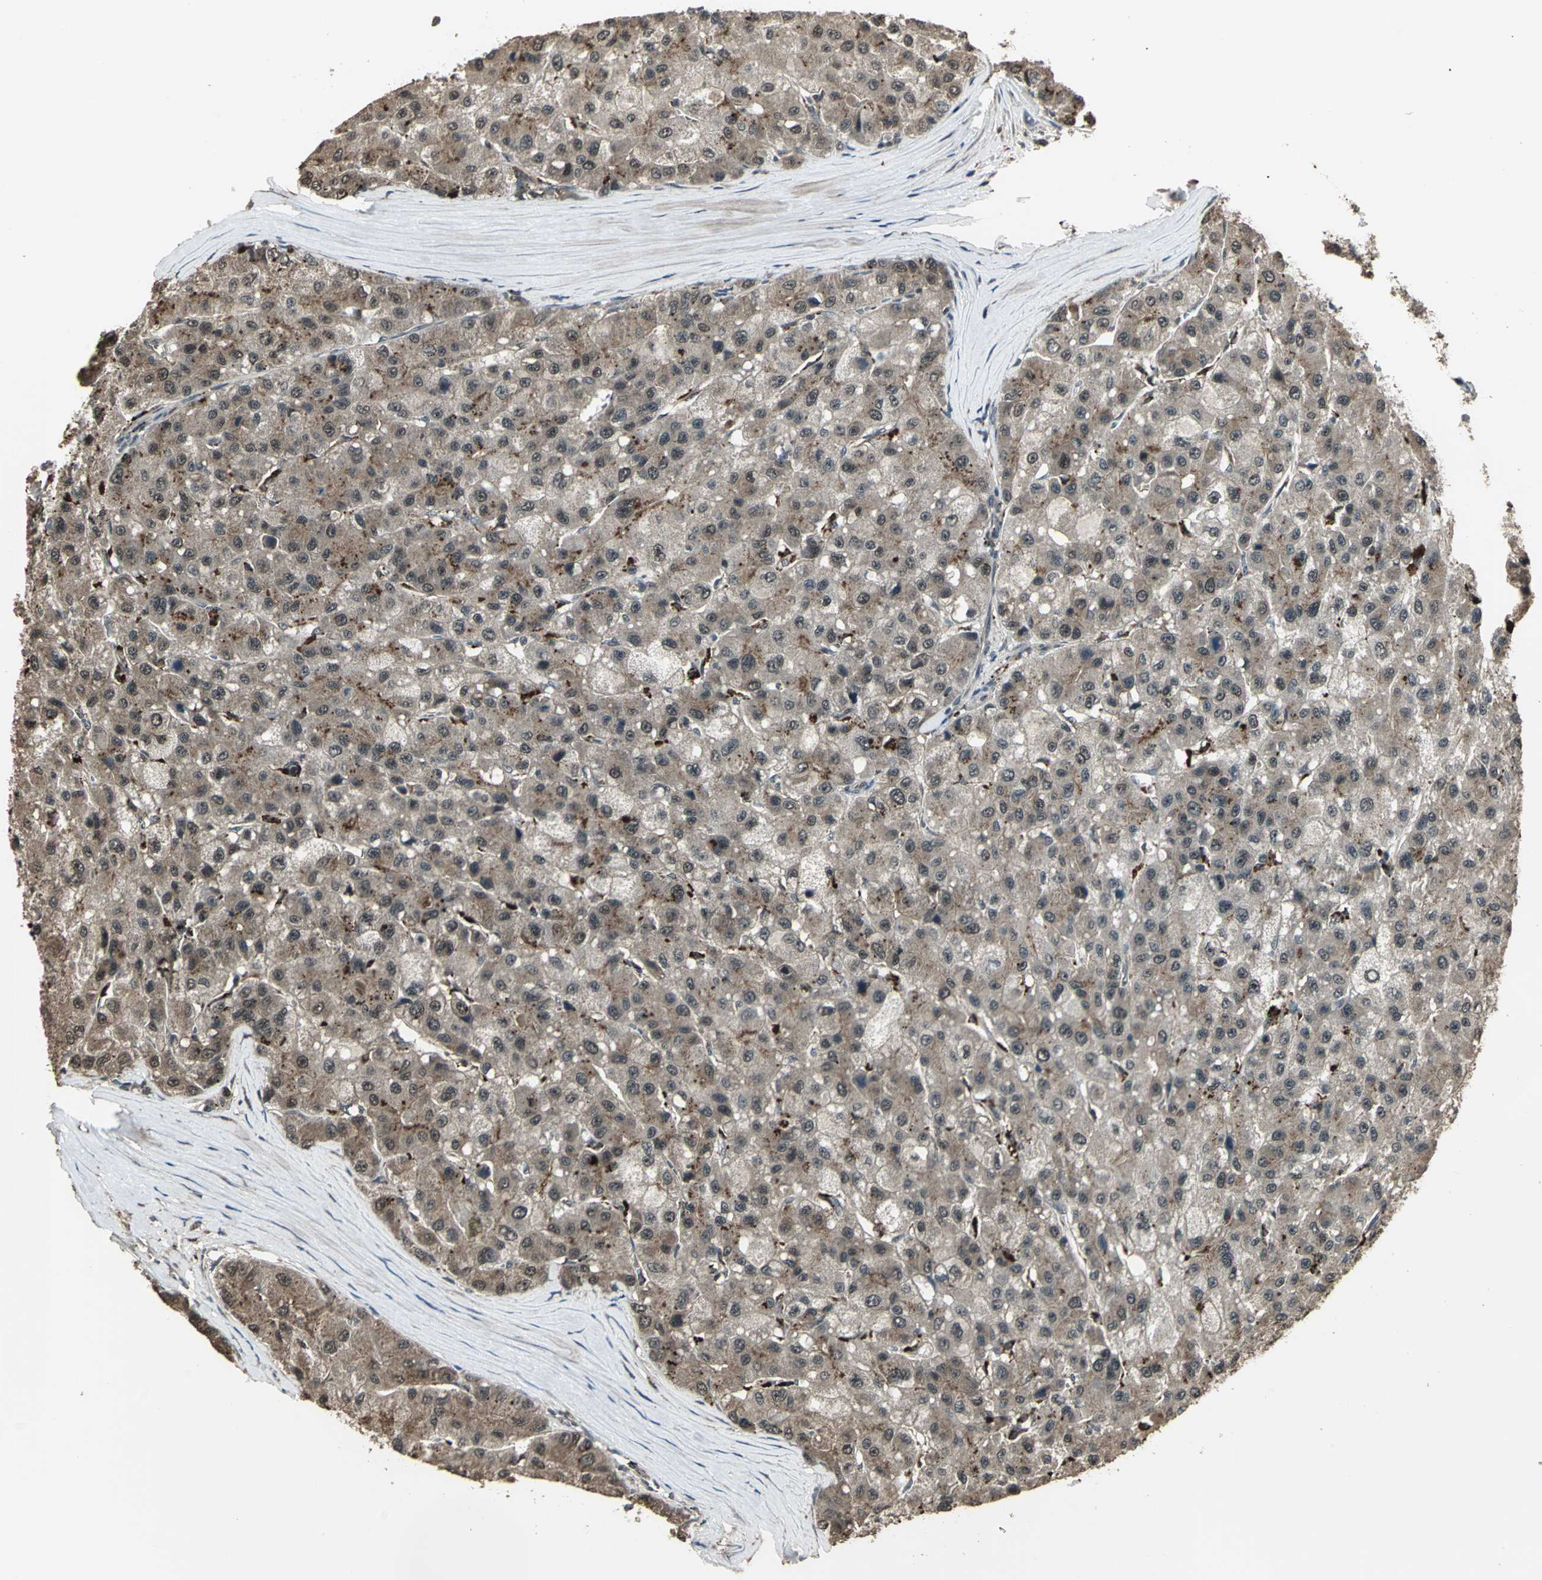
{"staining": {"intensity": "moderate", "quantity": ">75%", "location": "cytoplasmic/membranous"}, "tissue": "liver cancer", "cell_type": "Tumor cells", "image_type": "cancer", "snomed": [{"axis": "morphology", "description": "Carcinoma, Hepatocellular, NOS"}, {"axis": "topography", "description": "Liver"}], "caption": "Protein expression analysis of human liver hepatocellular carcinoma reveals moderate cytoplasmic/membranous positivity in about >75% of tumor cells. (DAB (3,3'-diaminobenzidine) = brown stain, brightfield microscopy at high magnification).", "gene": "UCHL5", "patient": {"sex": "male", "age": 80}}